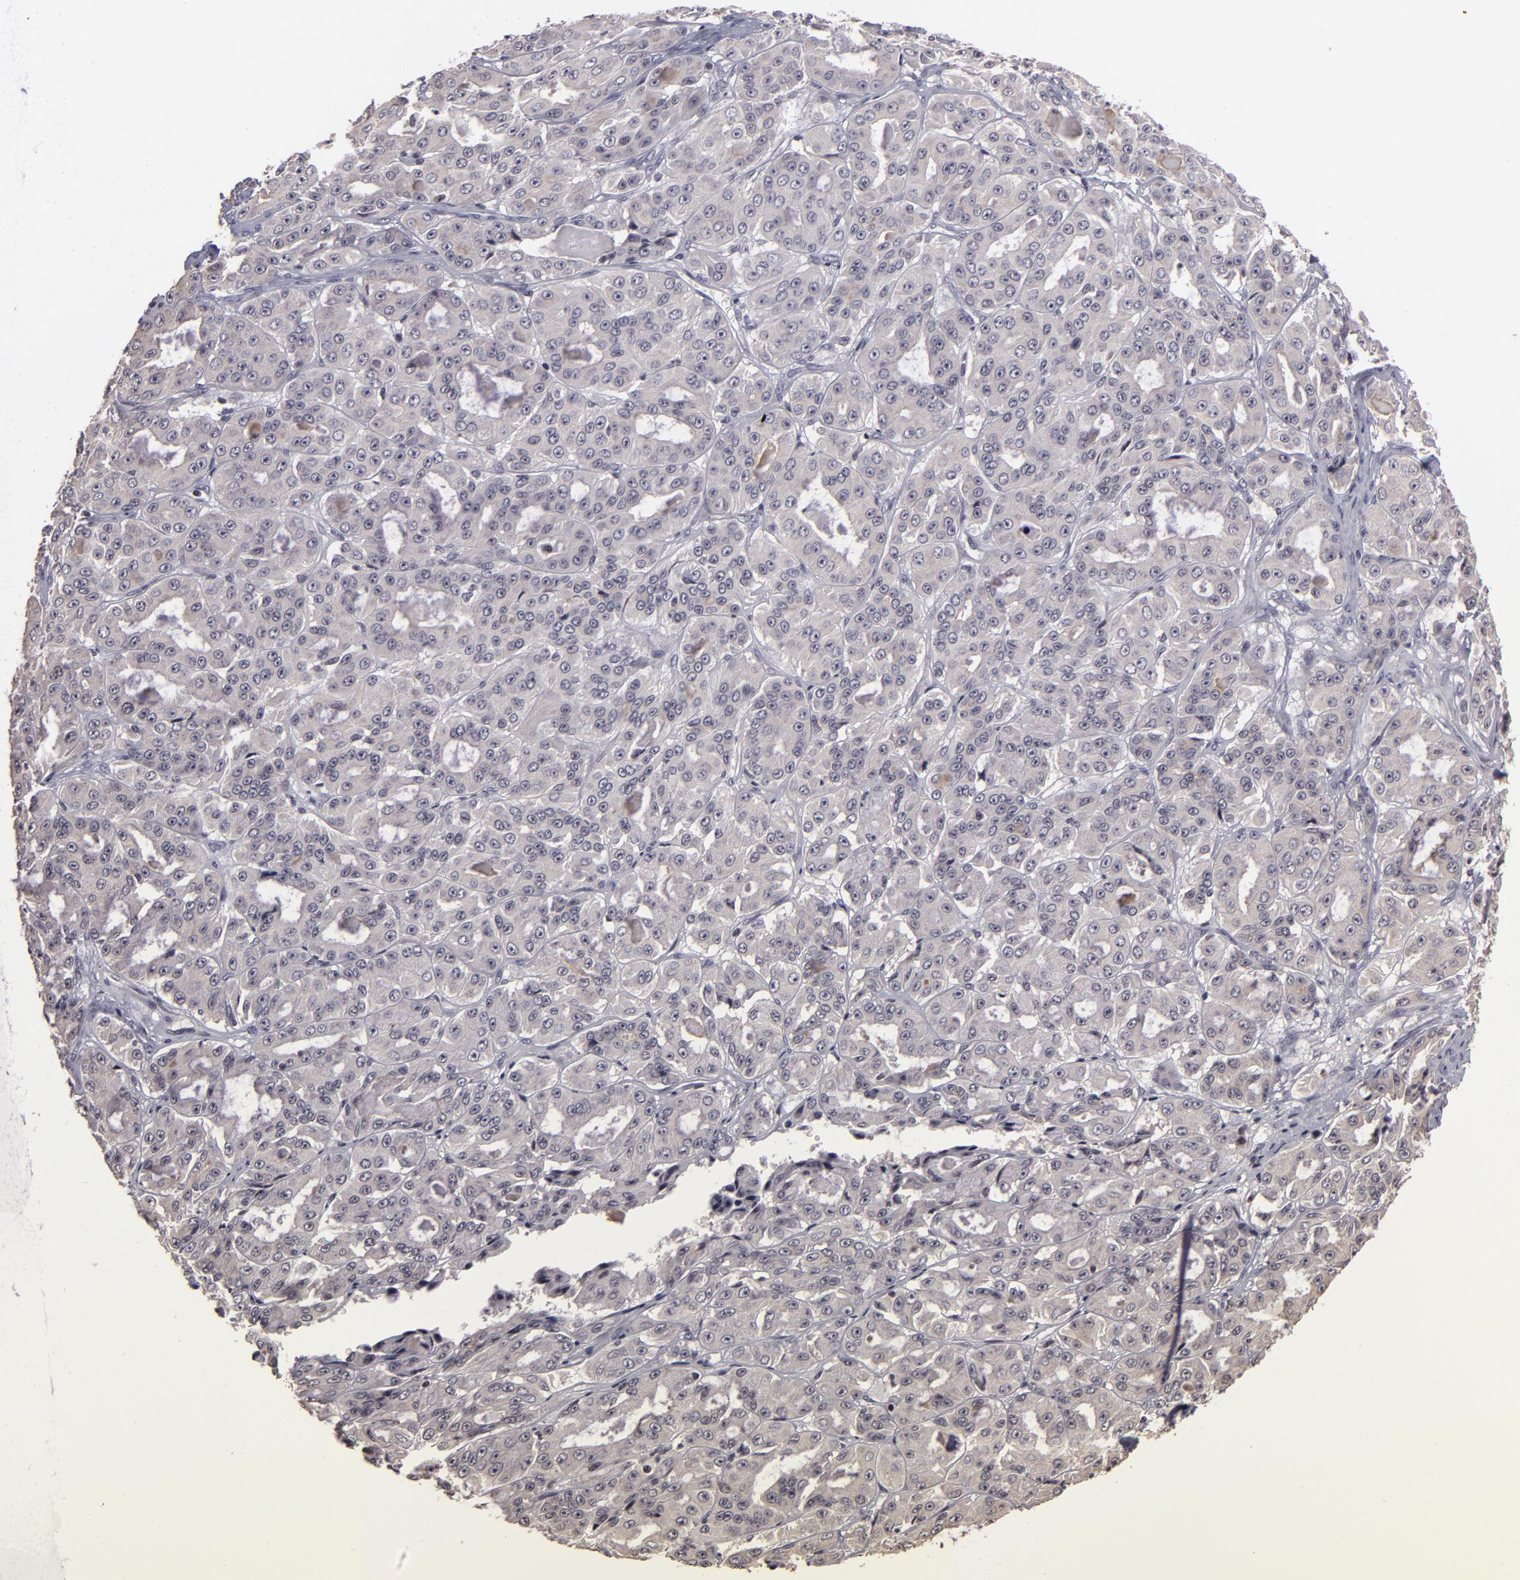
{"staining": {"intensity": "negative", "quantity": "none", "location": "none"}, "tissue": "ovarian cancer", "cell_type": "Tumor cells", "image_type": "cancer", "snomed": [{"axis": "morphology", "description": "Carcinoma, endometroid"}, {"axis": "topography", "description": "Ovary"}], "caption": "The immunohistochemistry micrograph has no significant expression in tumor cells of ovarian cancer tissue.", "gene": "AKAP6", "patient": {"sex": "female", "age": 61}}